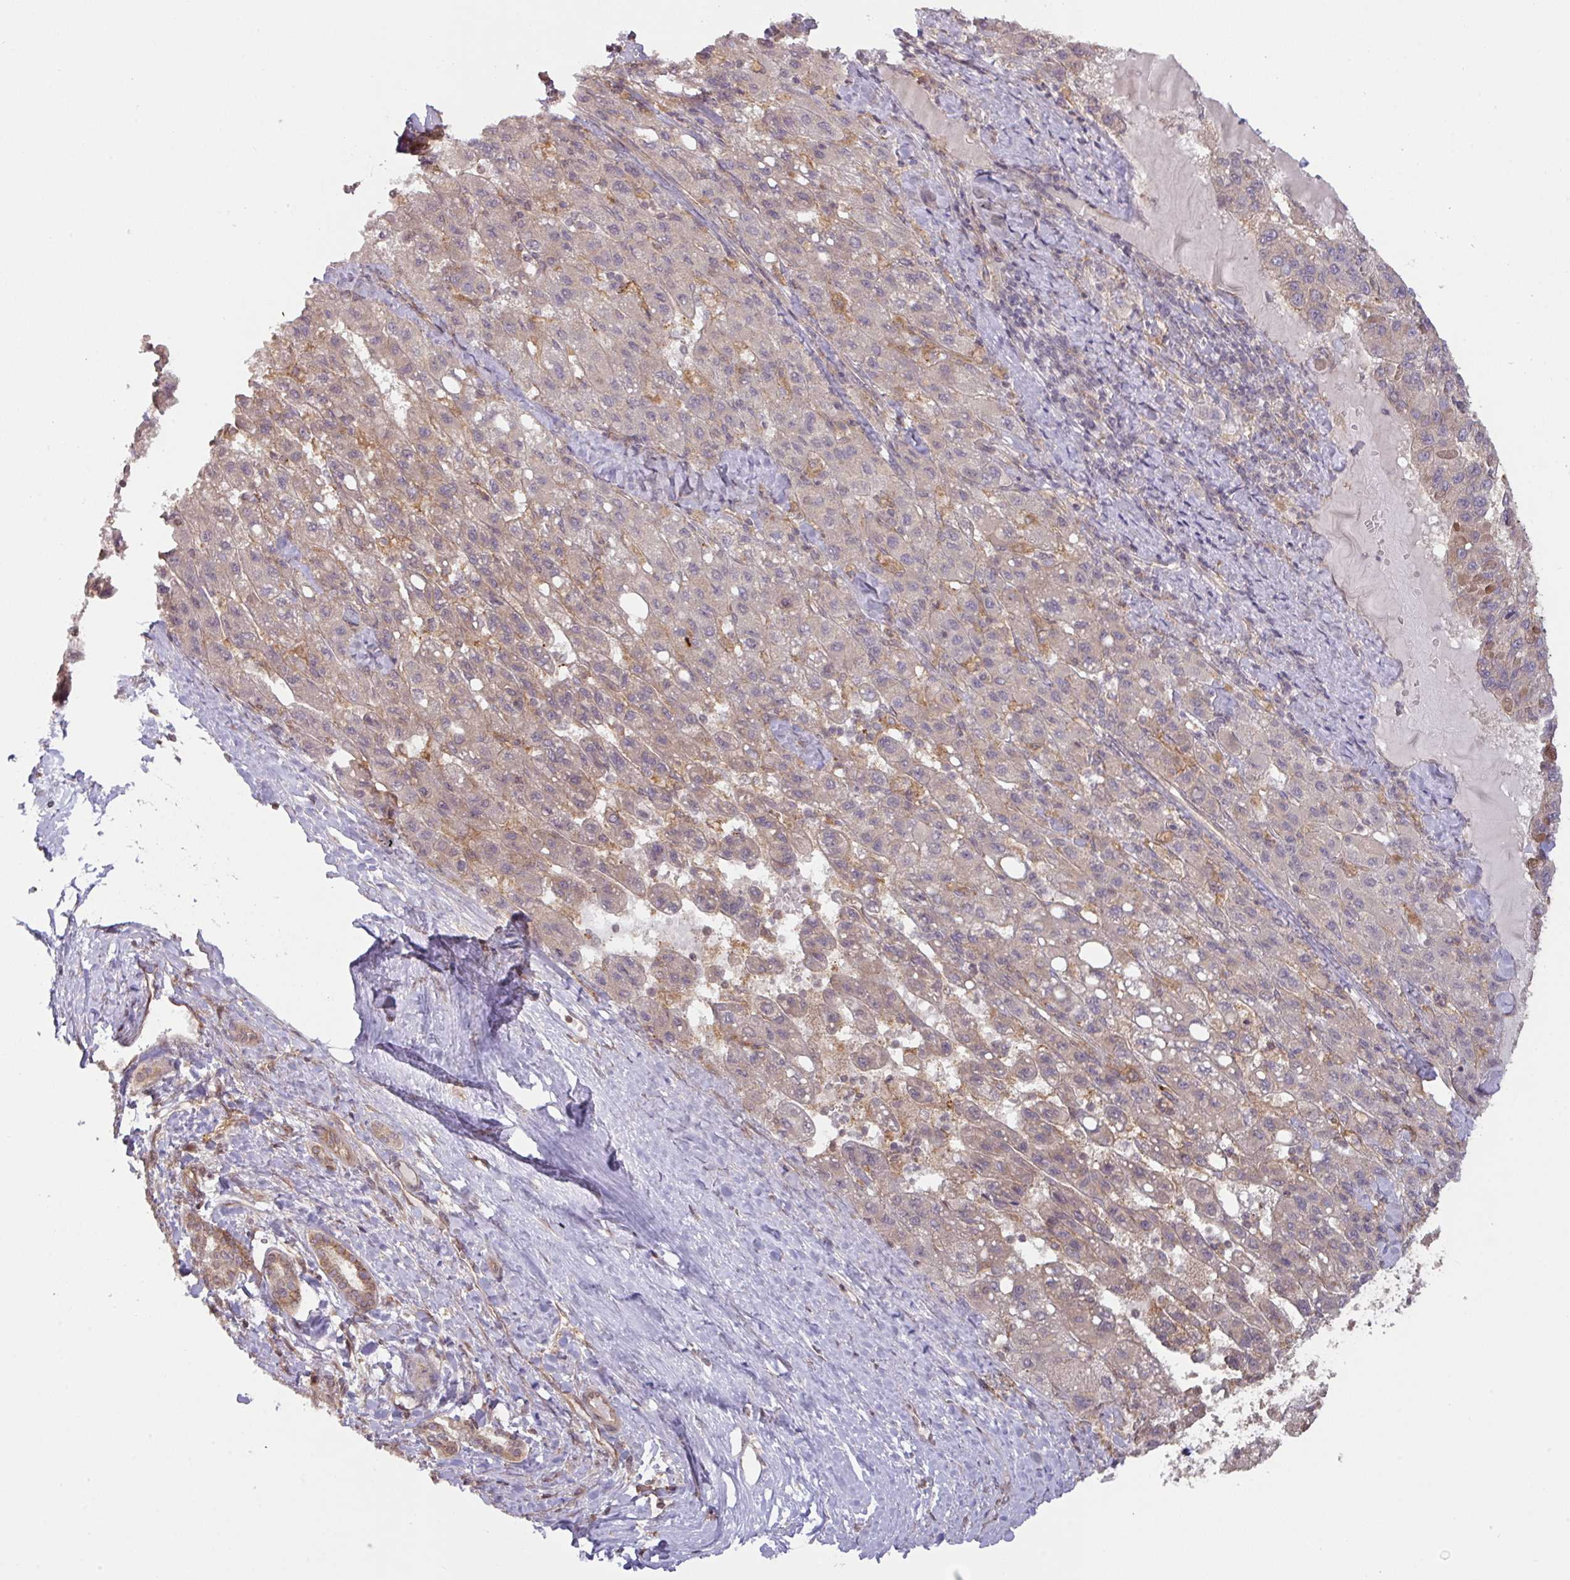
{"staining": {"intensity": "weak", "quantity": ">75%", "location": "cytoplasmic/membranous"}, "tissue": "liver cancer", "cell_type": "Tumor cells", "image_type": "cancer", "snomed": [{"axis": "morphology", "description": "Carcinoma, Hepatocellular, NOS"}, {"axis": "topography", "description": "Liver"}], "caption": "Immunohistochemistry (IHC) image of neoplastic tissue: liver cancer (hepatocellular carcinoma) stained using immunohistochemistry (IHC) exhibits low levels of weak protein expression localized specifically in the cytoplasmic/membranous of tumor cells, appearing as a cytoplasmic/membranous brown color.", "gene": "CYFIP2", "patient": {"sex": "female", "age": 82}}